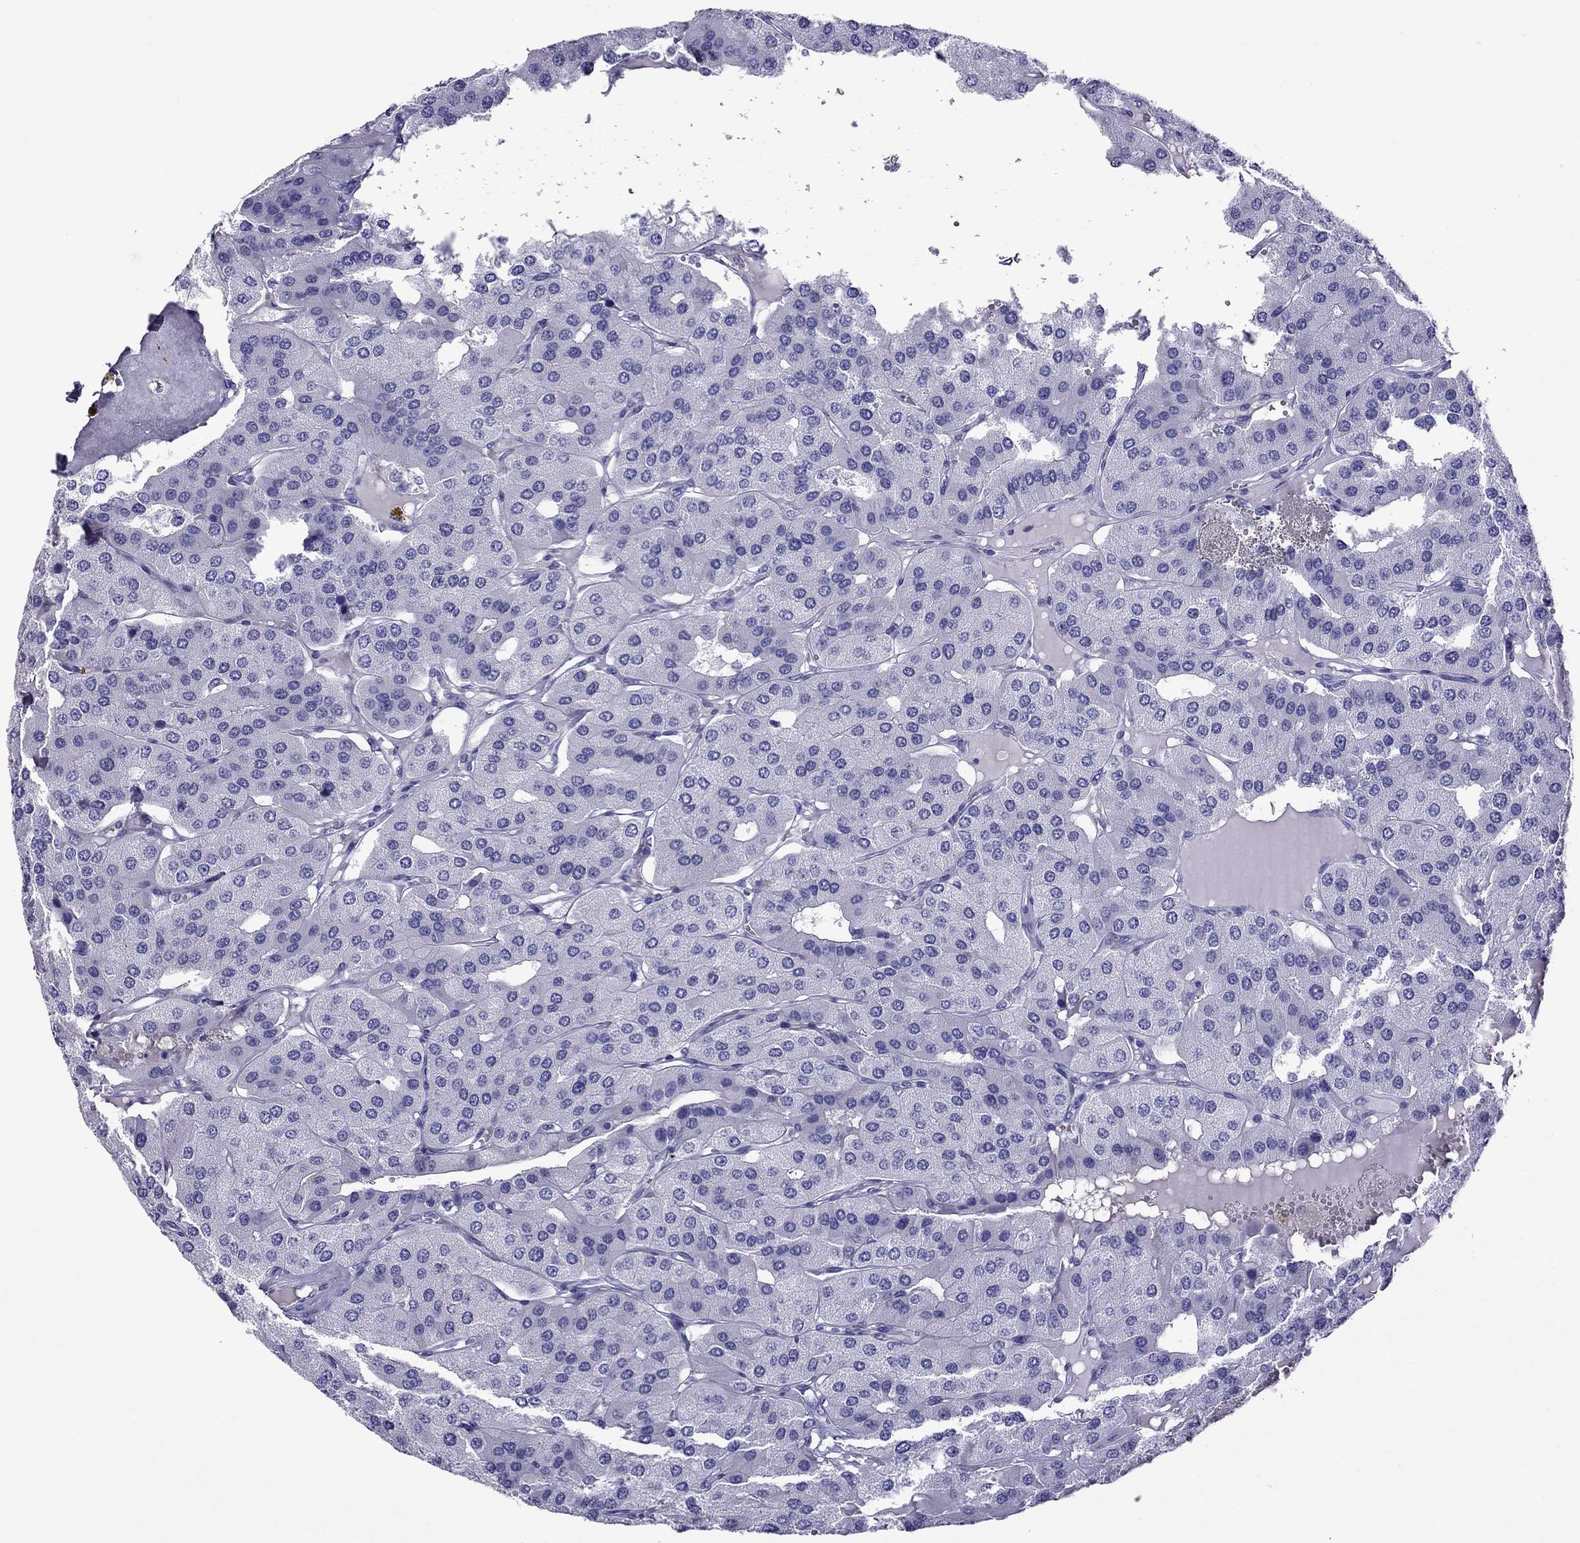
{"staining": {"intensity": "negative", "quantity": "none", "location": "none"}, "tissue": "parathyroid gland", "cell_type": "Glandular cells", "image_type": "normal", "snomed": [{"axis": "morphology", "description": "Normal tissue, NOS"}, {"axis": "morphology", "description": "Adenoma, NOS"}, {"axis": "topography", "description": "Parathyroid gland"}], "caption": "Parathyroid gland stained for a protein using immunohistochemistry displays no staining glandular cells.", "gene": "SCART1", "patient": {"sex": "female", "age": 86}}